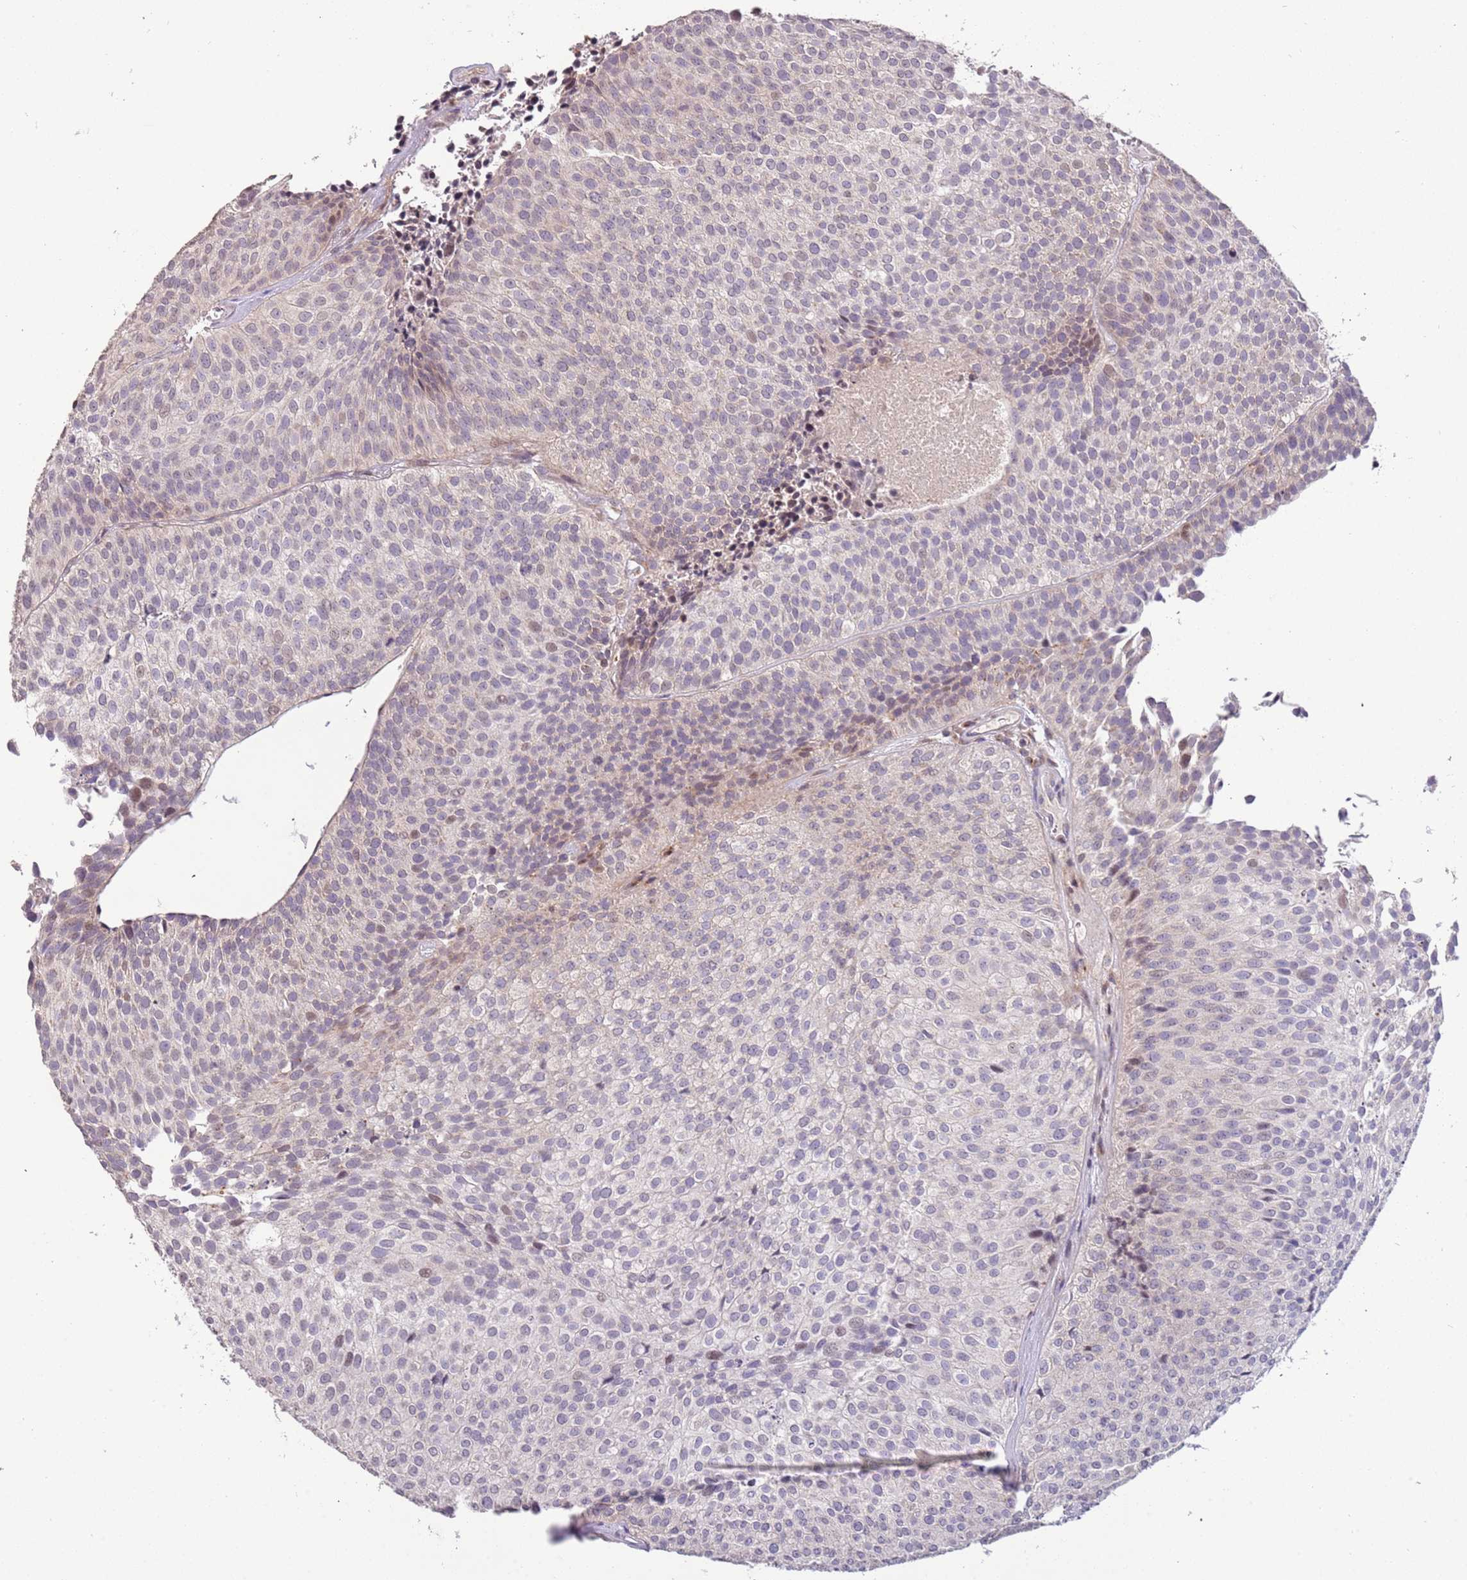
{"staining": {"intensity": "negative", "quantity": "none", "location": "none"}, "tissue": "urothelial cancer", "cell_type": "Tumor cells", "image_type": "cancer", "snomed": [{"axis": "morphology", "description": "Urothelial carcinoma, Low grade"}, {"axis": "topography", "description": "Urinary bladder"}], "caption": "A photomicrograph of human urothelial carcinoma (low-grade) is negative for staining in tumor cells. The staining was performed using DAB (3,3'-diaminobenzidine) to visualize the protein expression in brown, while the nuclei were stained in blue with hematoxylin (Magnification: 20x).", "gene": "SLC16A4", "patient": {"sex": "male", "age": 84}}